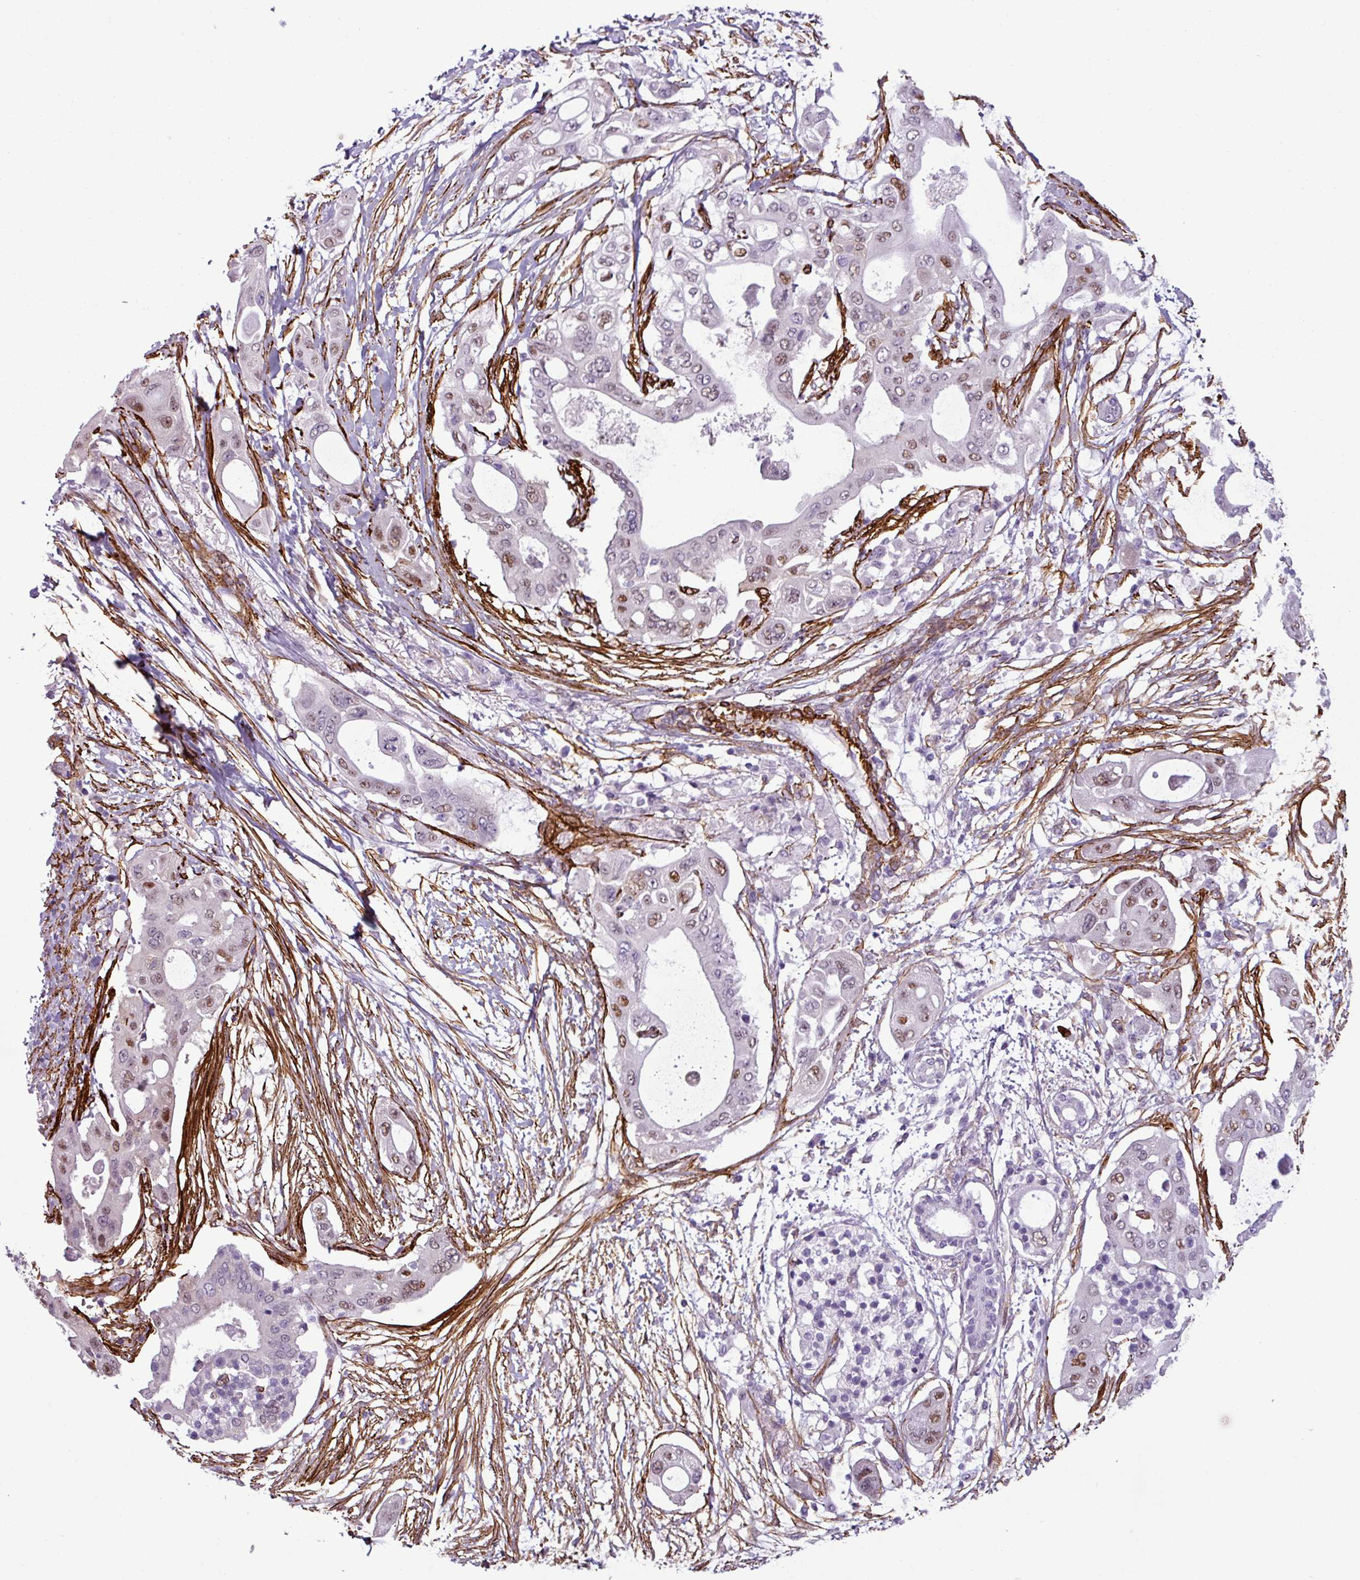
{"staining": {"intensity": "moderate", "quantity": "25%-75%", "location": "nuclear"}, "tissue": "pancreatic cancer", "cell_type": "Tumor cells", "image_type": "cancer", "snomed": [{"axis": "morphology", "description": "Adenocarcinoma, NOS"}, {"axis": "topography", "description": "Pancreas"}], "caption": "Immunohistochemistry (IHC) image of human pancreatic cancer (adenocarcinoma) stained for a protein (brown), which displays medium levels of moderate nuclear positivity in about 25%-75% of tumor cells.", "gene": "ATP10A", "patient": {"sex": "male", "age": 68}}